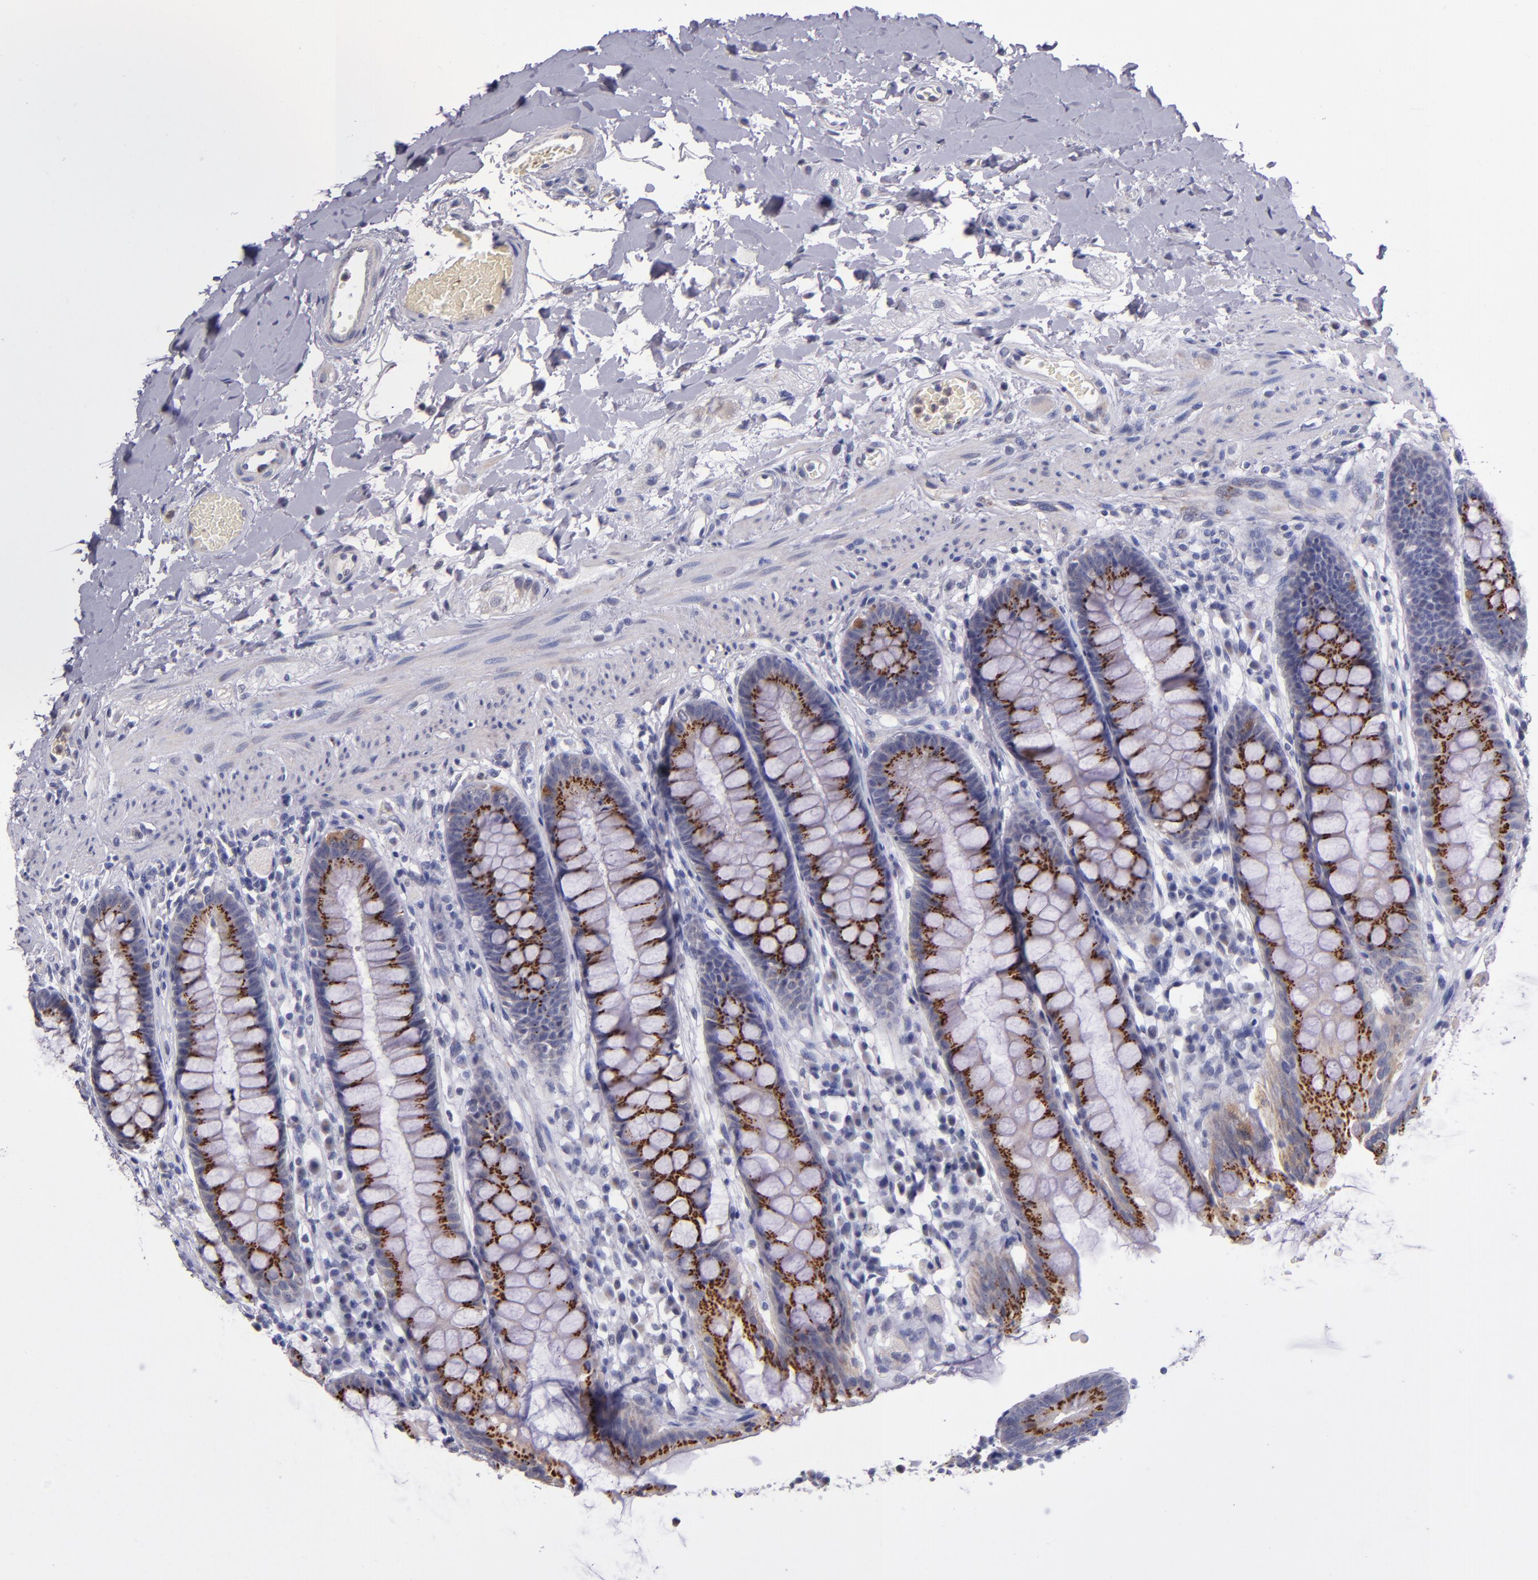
{"staining": {"intensity": "strong", "quantity": ">75%", "location": "cytoplasmic/membranous"}, "tissue": "rectum", "cell_type": "Glandular cells", "image_type": "normal", "snomed": [{"axis": "morphology", "description": "Normal tissue, NOS"}, {"axis": "topography", "description": "Rectum"}], "caption": "Immunohistochemistry (IHC) of benign human rectum reveals high levels of strong cytoplasmic/membranous expression in about >75% of glandular cells. (DAB = brown stain, brightfield microscopy at high magnification).", "gene": "RAB41", "patient": {"sex": "female", "age": 46}}